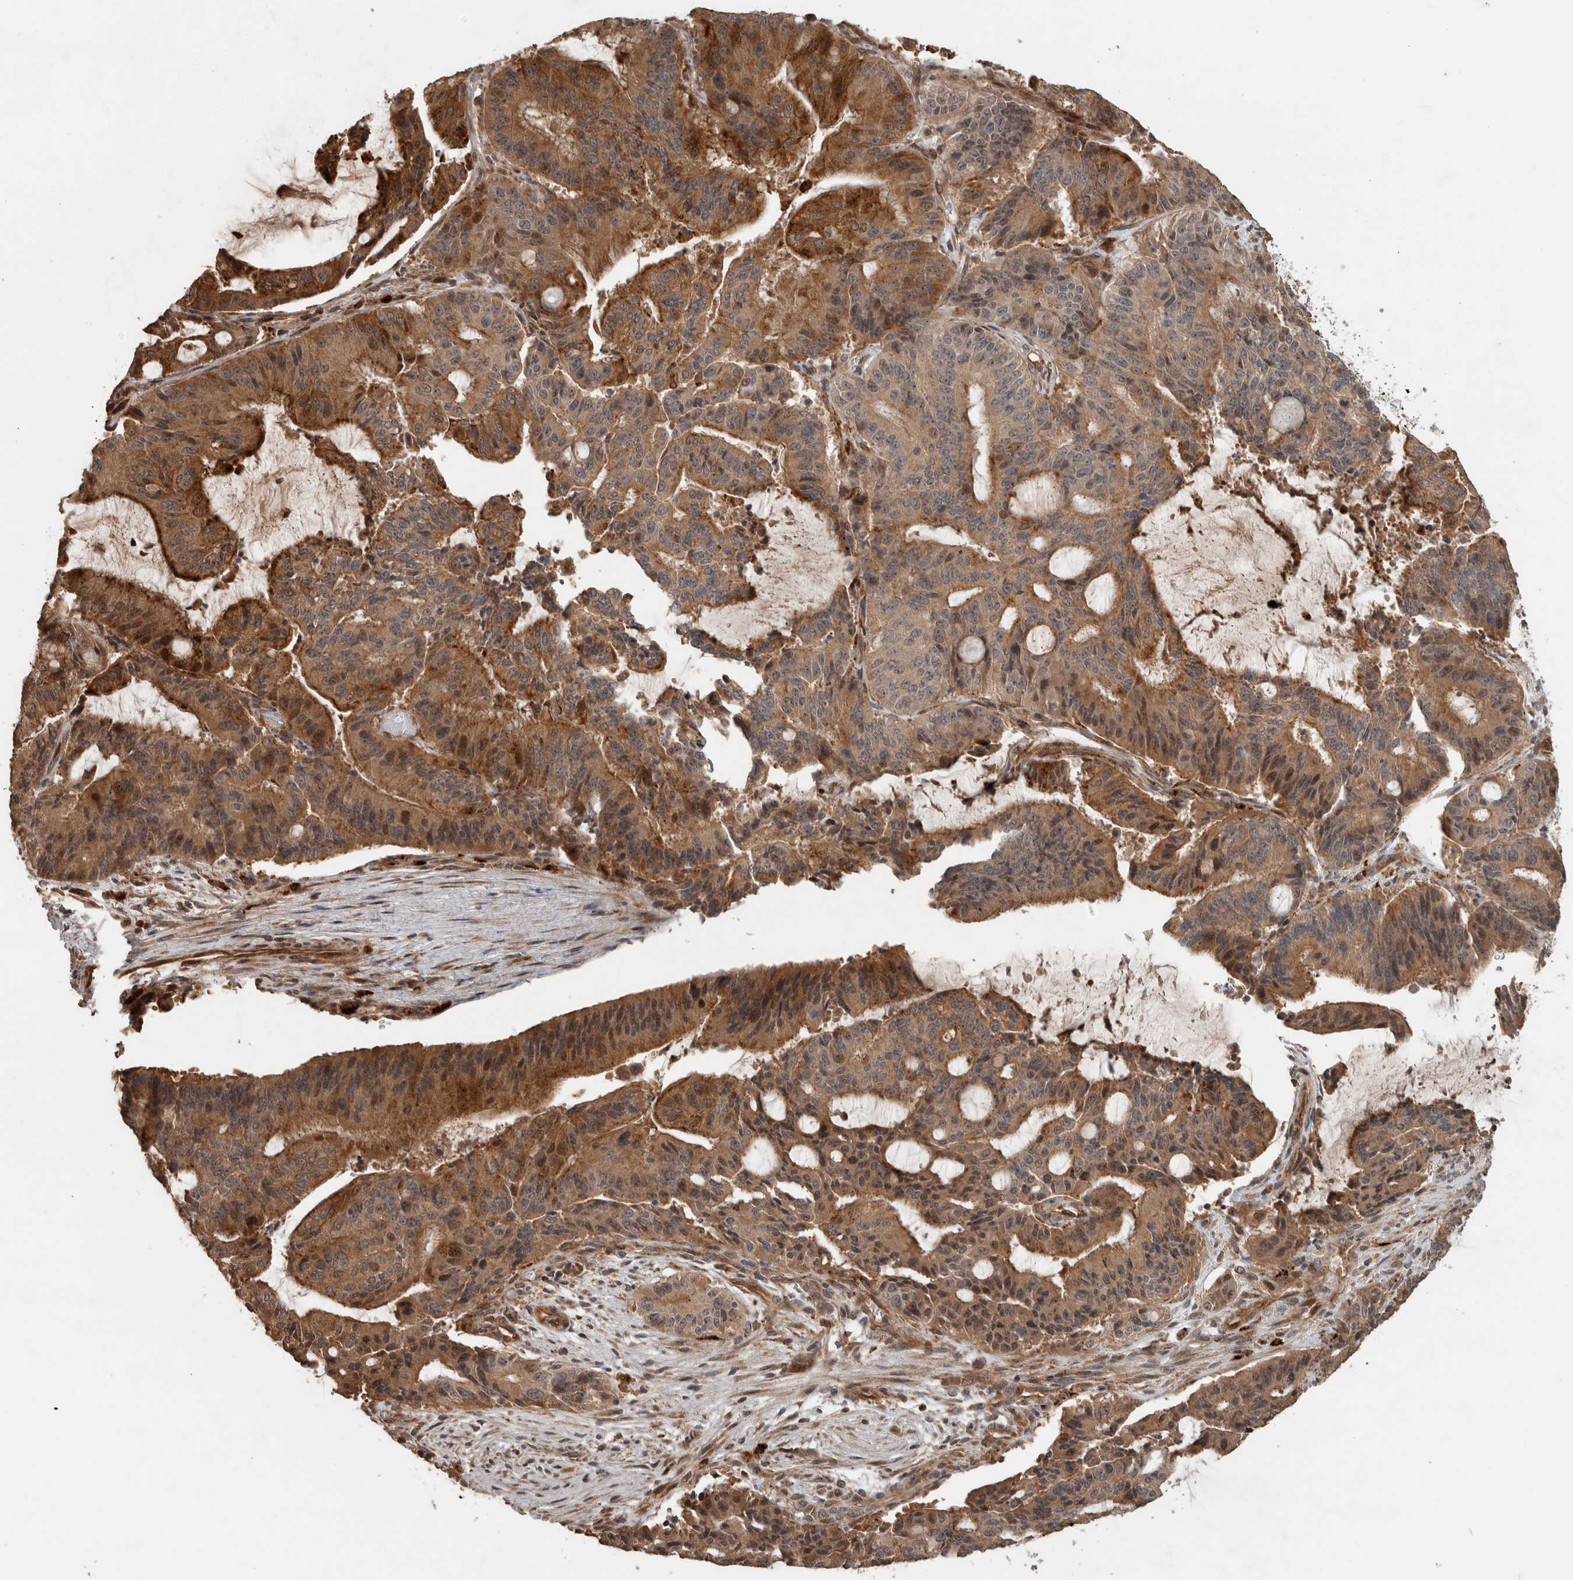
{"staining": {"intensity": "strong", "quantity": ">75%", "location": "cytoplasmic/membranous"}, "tissue": "liver cancer", "cell_type": "Tumor cells", "image_type": "cancer", "snomed": [{"axis": "morphology", "description": "Normal tissue, NOS"}, {"axis": "morphology", "description": "Cholangiocarcinoma"}, {"axis": "topography", "description": "Liver"}, {"axis": "topography", "description": "Peripheral nerve tissue"}], "caption": "Immunohistochemical staining of human liver cholangiocarcinoma demonstrates high levels of strong cytoplasmic/membranous positivity in about >75% of tumor cells. (Stains: DAB in brown, nuclei in blue, Microscopy: brightfield microscopy at high magnification).", "gene": "PITPNC1", "patient": {"sex": "female", "age": 73}}